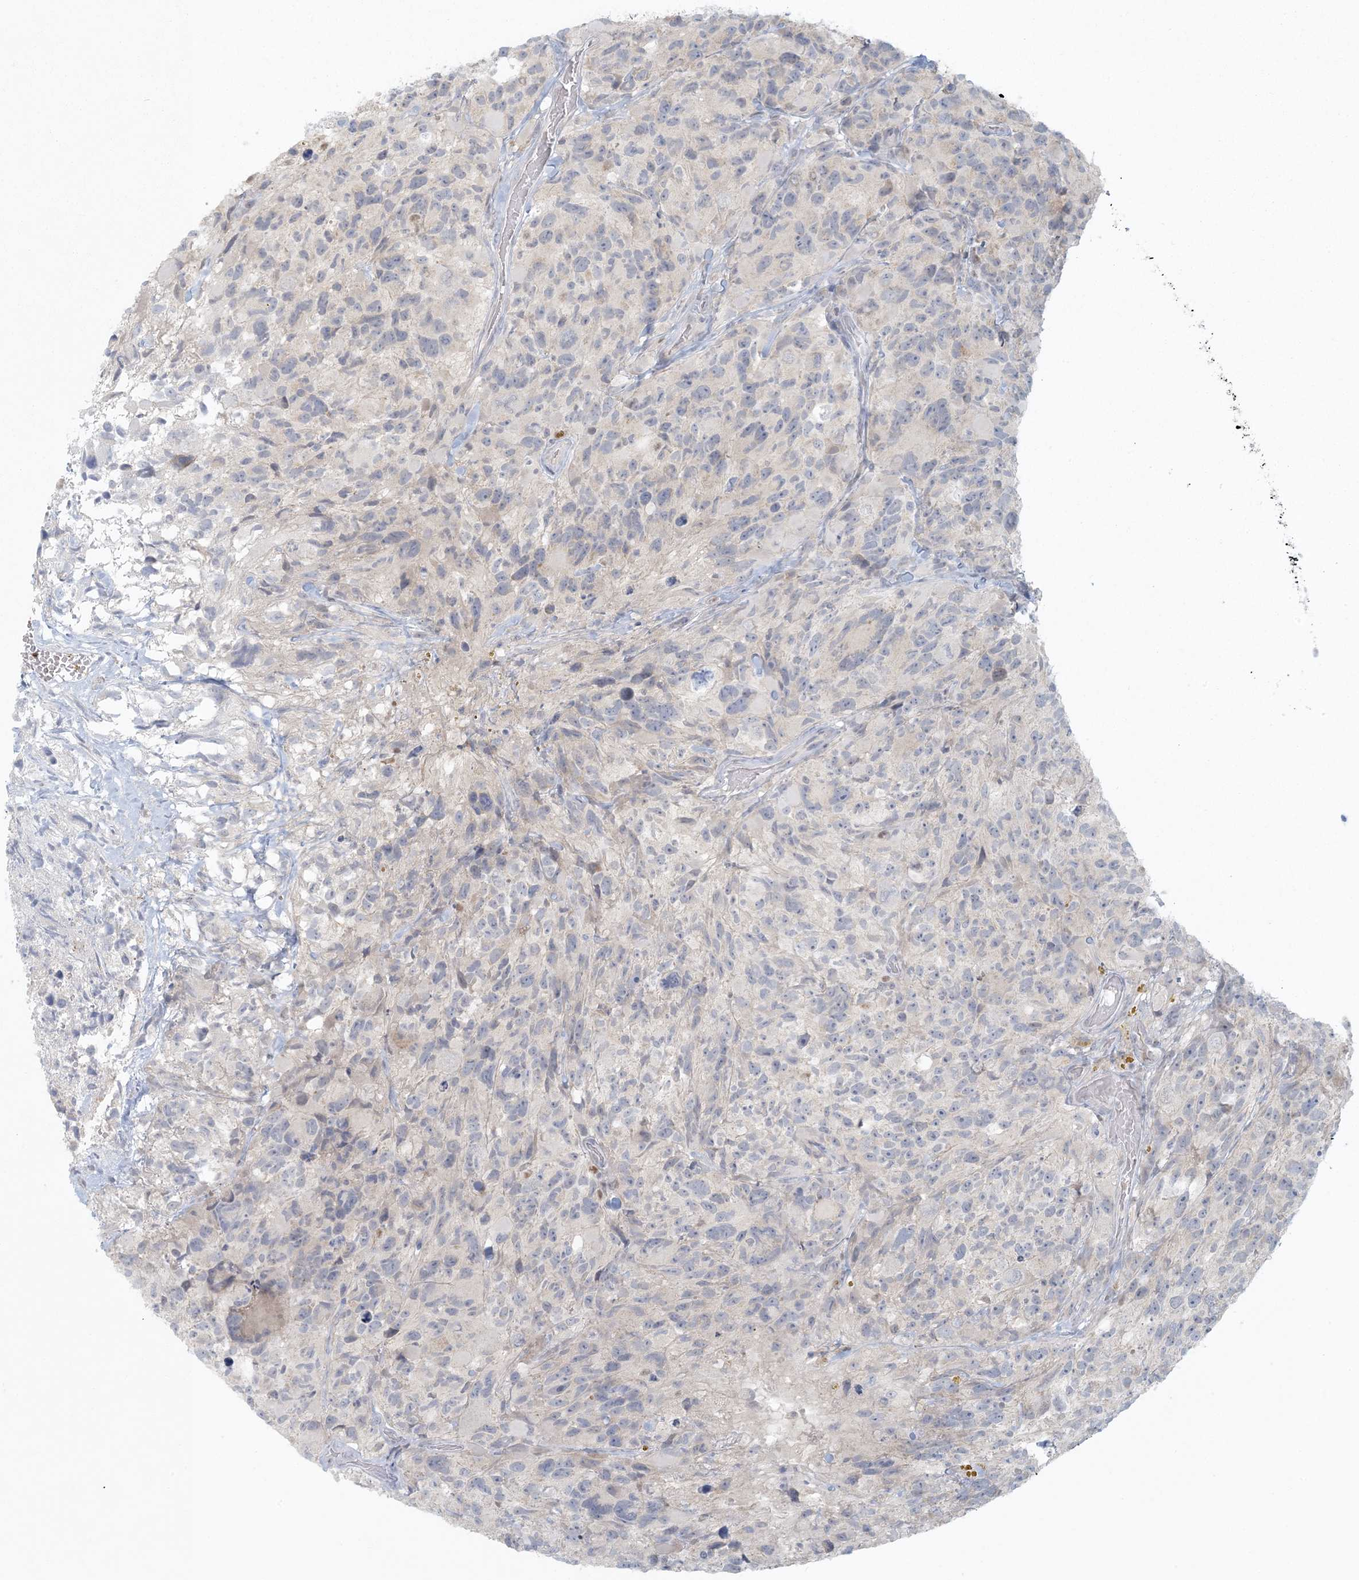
{"staining": {"intensity": "negative", "quantity": "none", "location": "none"}, "tissue": "glioma", "cell_type": "Tumor cells", "image_type": "cancer", "snomed": [{"axis": "morphology", "description": "Glioma, malignant, High grade"}, {"axis": "topography", "description": "Brain"}], "caption": "Immunohistochemistry (IHC) micrograph of neoplastic tissue: human glioma stained with DAB exhibits no significant protein positivity in tumor cells.", "gene": "CTDNEP1", "patient": {"sex": "male", "age": 69}}